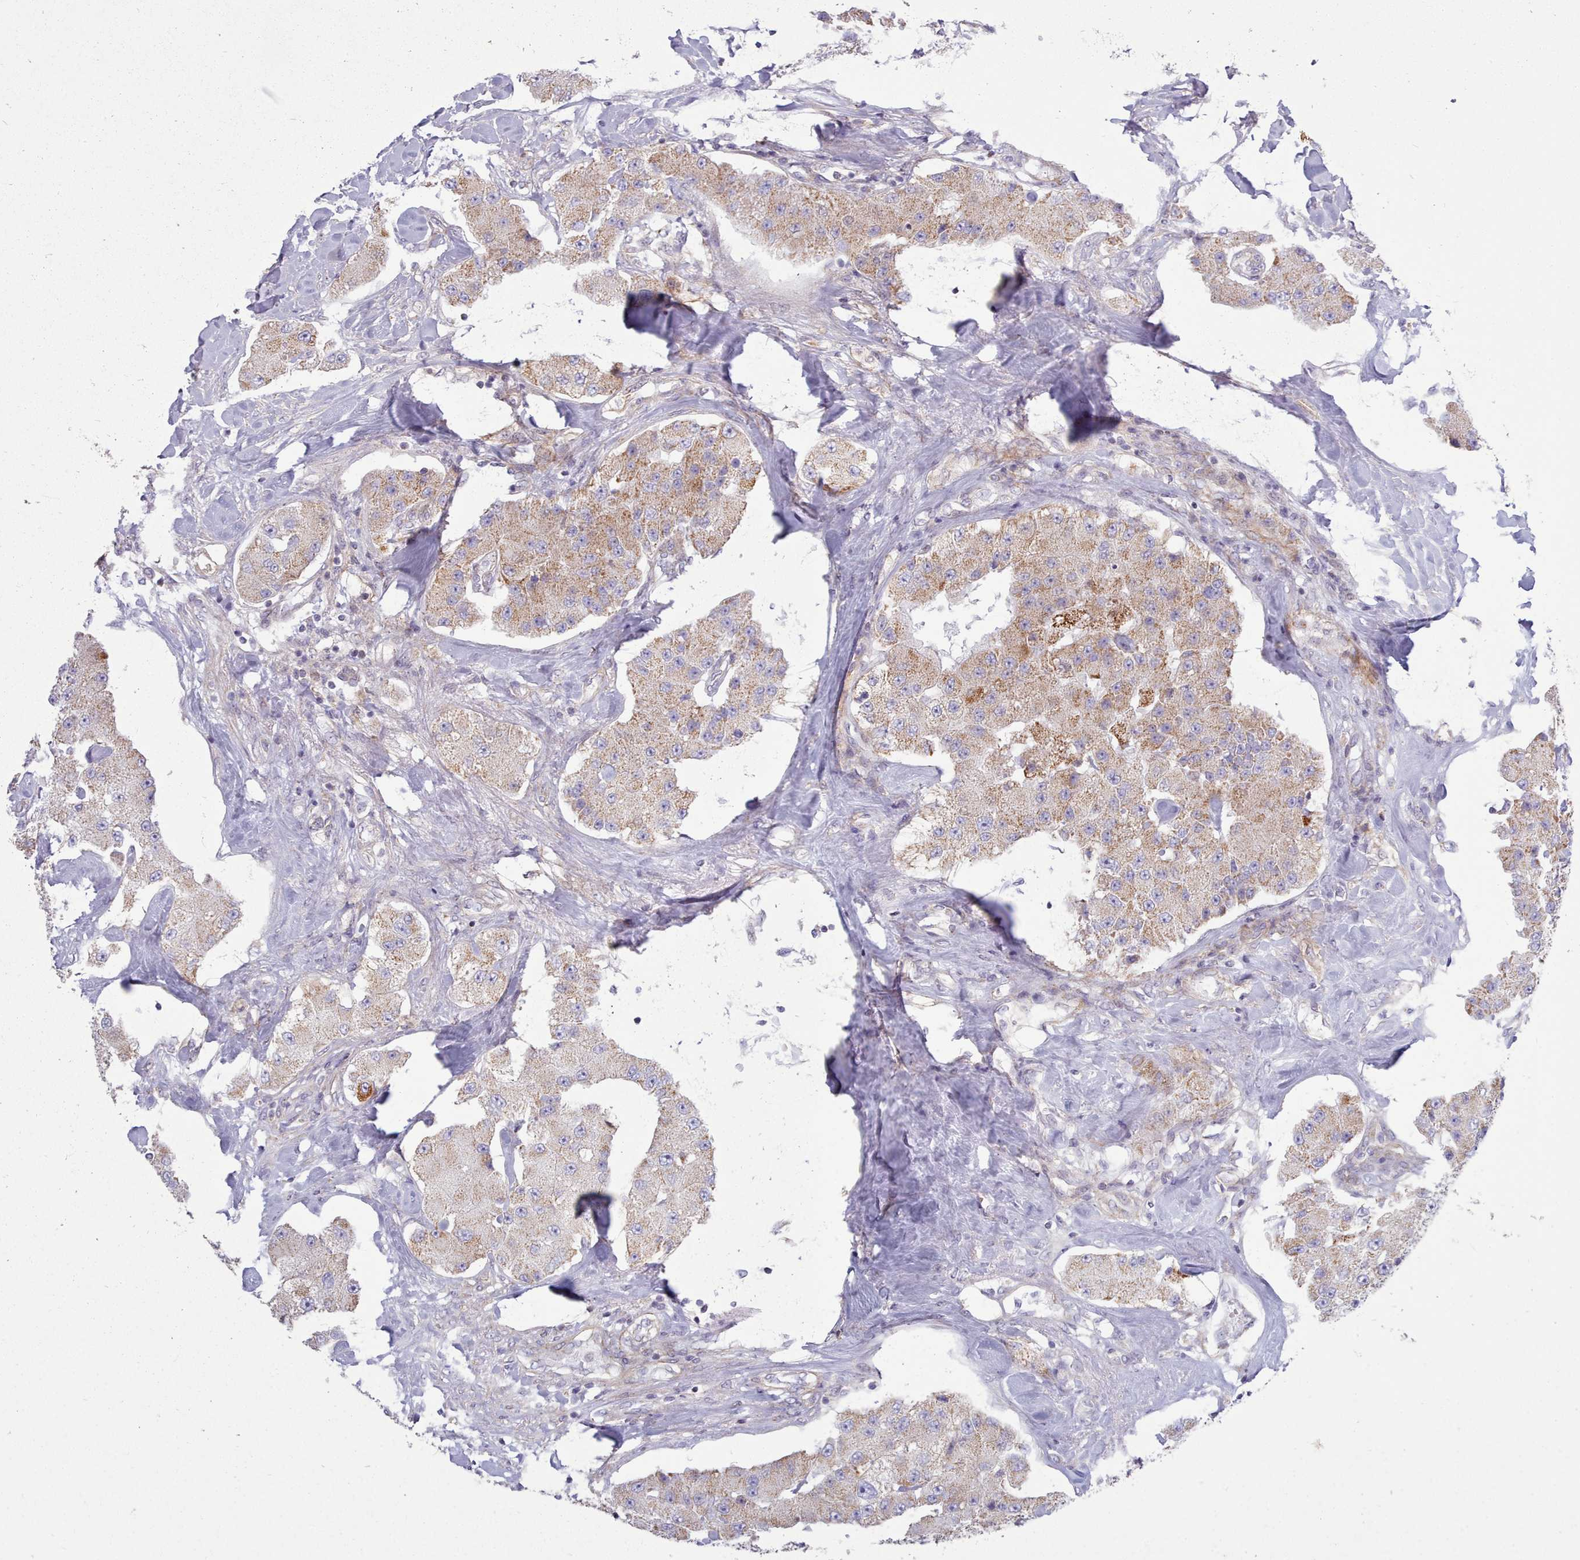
{"staining": {"intensity": "moderate", "quantity": "25%-75%", "location": "cytoplasmic/membranous"}, "tissue": "carcinoid", "cell_type": "Tumor cells", "image_type": "cancer", "snomed": [{"axis": "morphology", "description": "Carcinoid, malignant, NOS"}, {"axis": "topography", "description": "Pancreas"}], "caption": "Immunohistochemical staining of carcinoid displays medium levels of moderate cytoplasmic/membranous protein staining in about 25%-75% of tumor cells.", "gene": "MRPL21", "patient": {"sex": "male", "age": 41}}